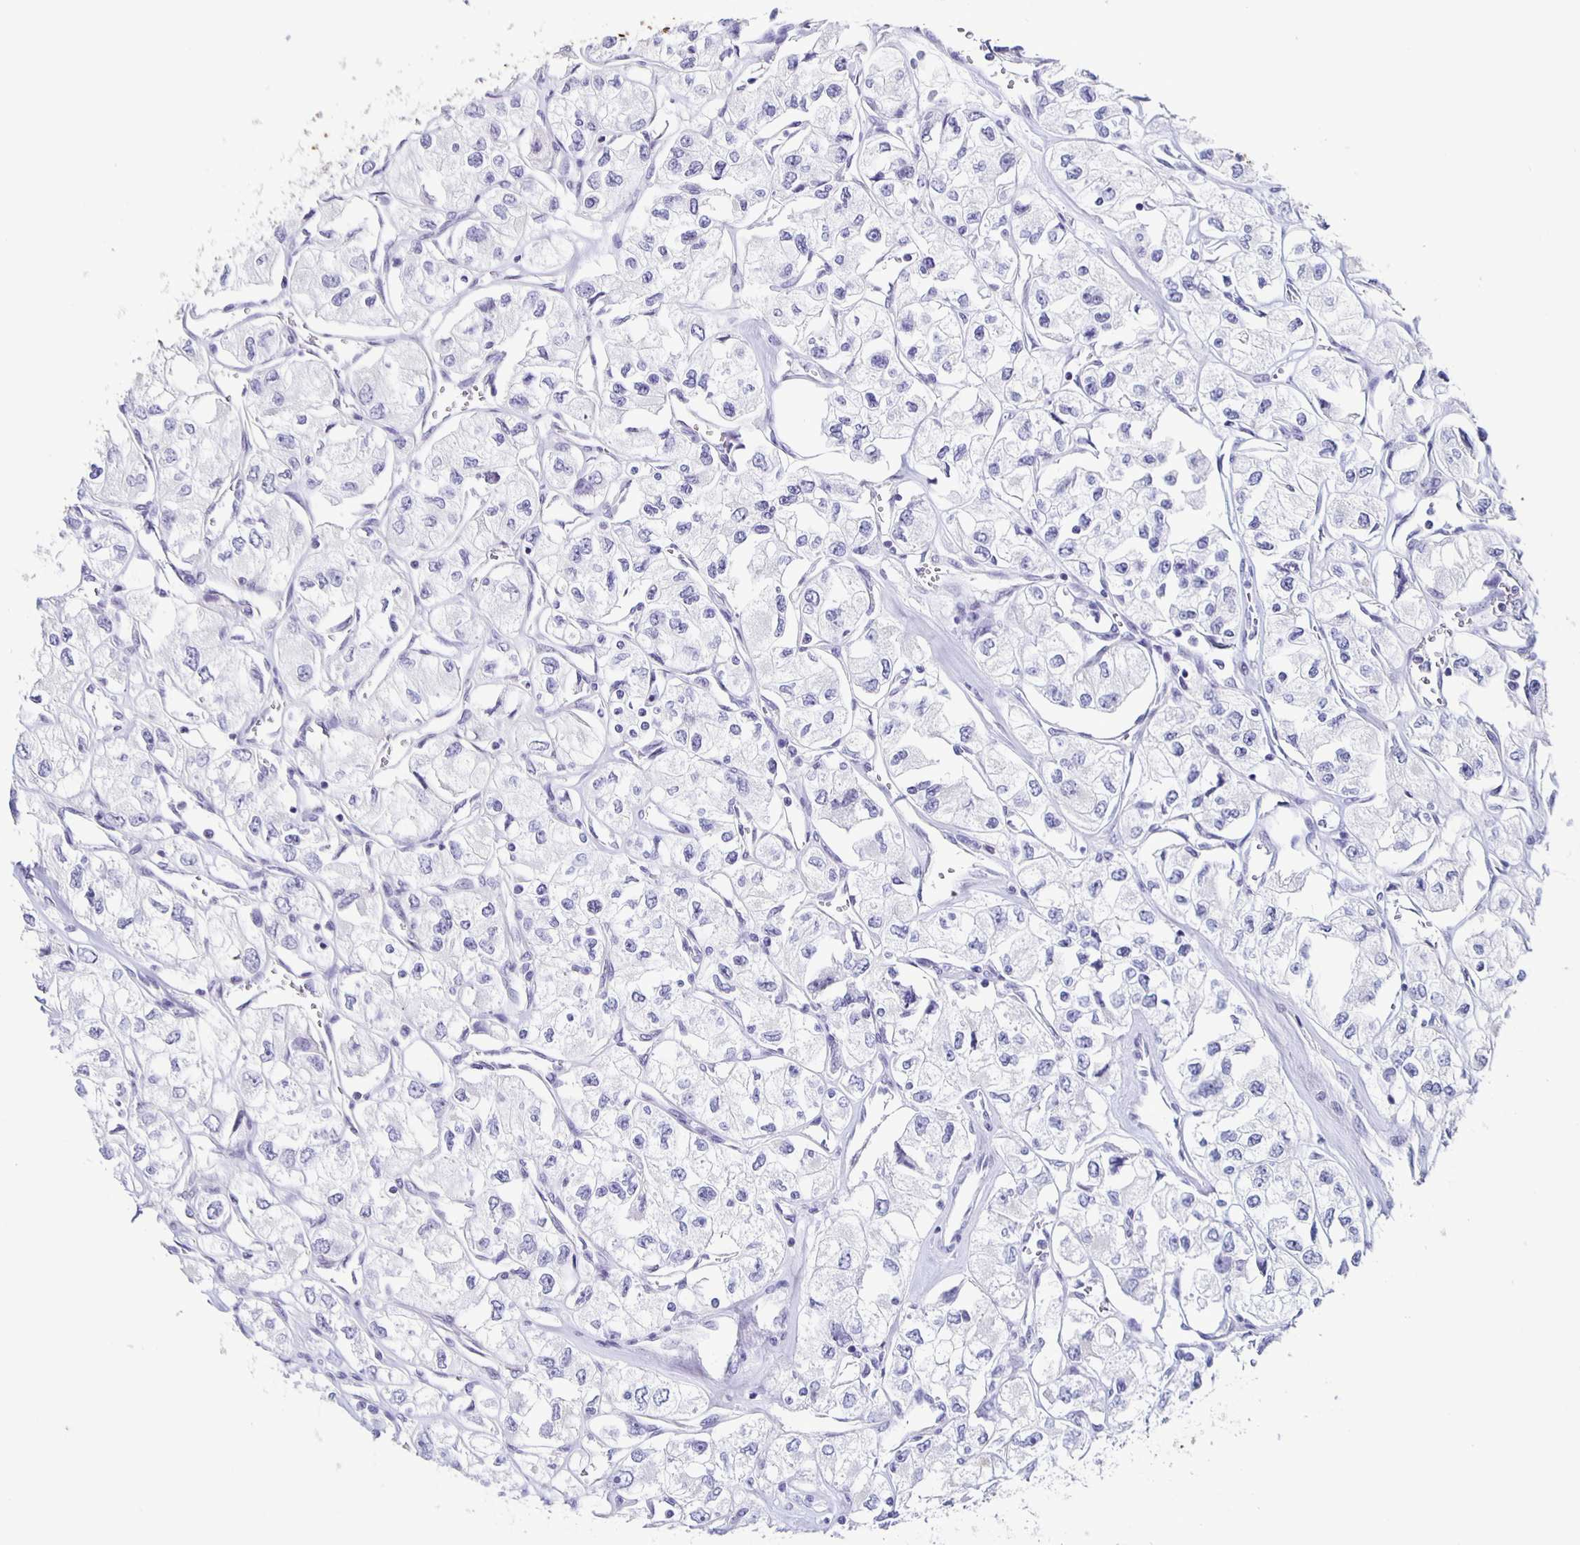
{"staining": {"intensity": "negative", "quantity": "none", "location": "none"}, "tissue": "renal cancer", "cell_type": "Tumor cells", "image_type": "cancer", "snomed": [{"axis": "morphology", "description": "Adenocarcinoma, NOS"}, {"axis": "topography", "description": "Kidney"}], "caption": "The micrograph displays no staining of tumor cells in renal cancer (adenocarcinoma).", "gene": "CARNS1", "patient": {"sex": "female", "age": 59}}